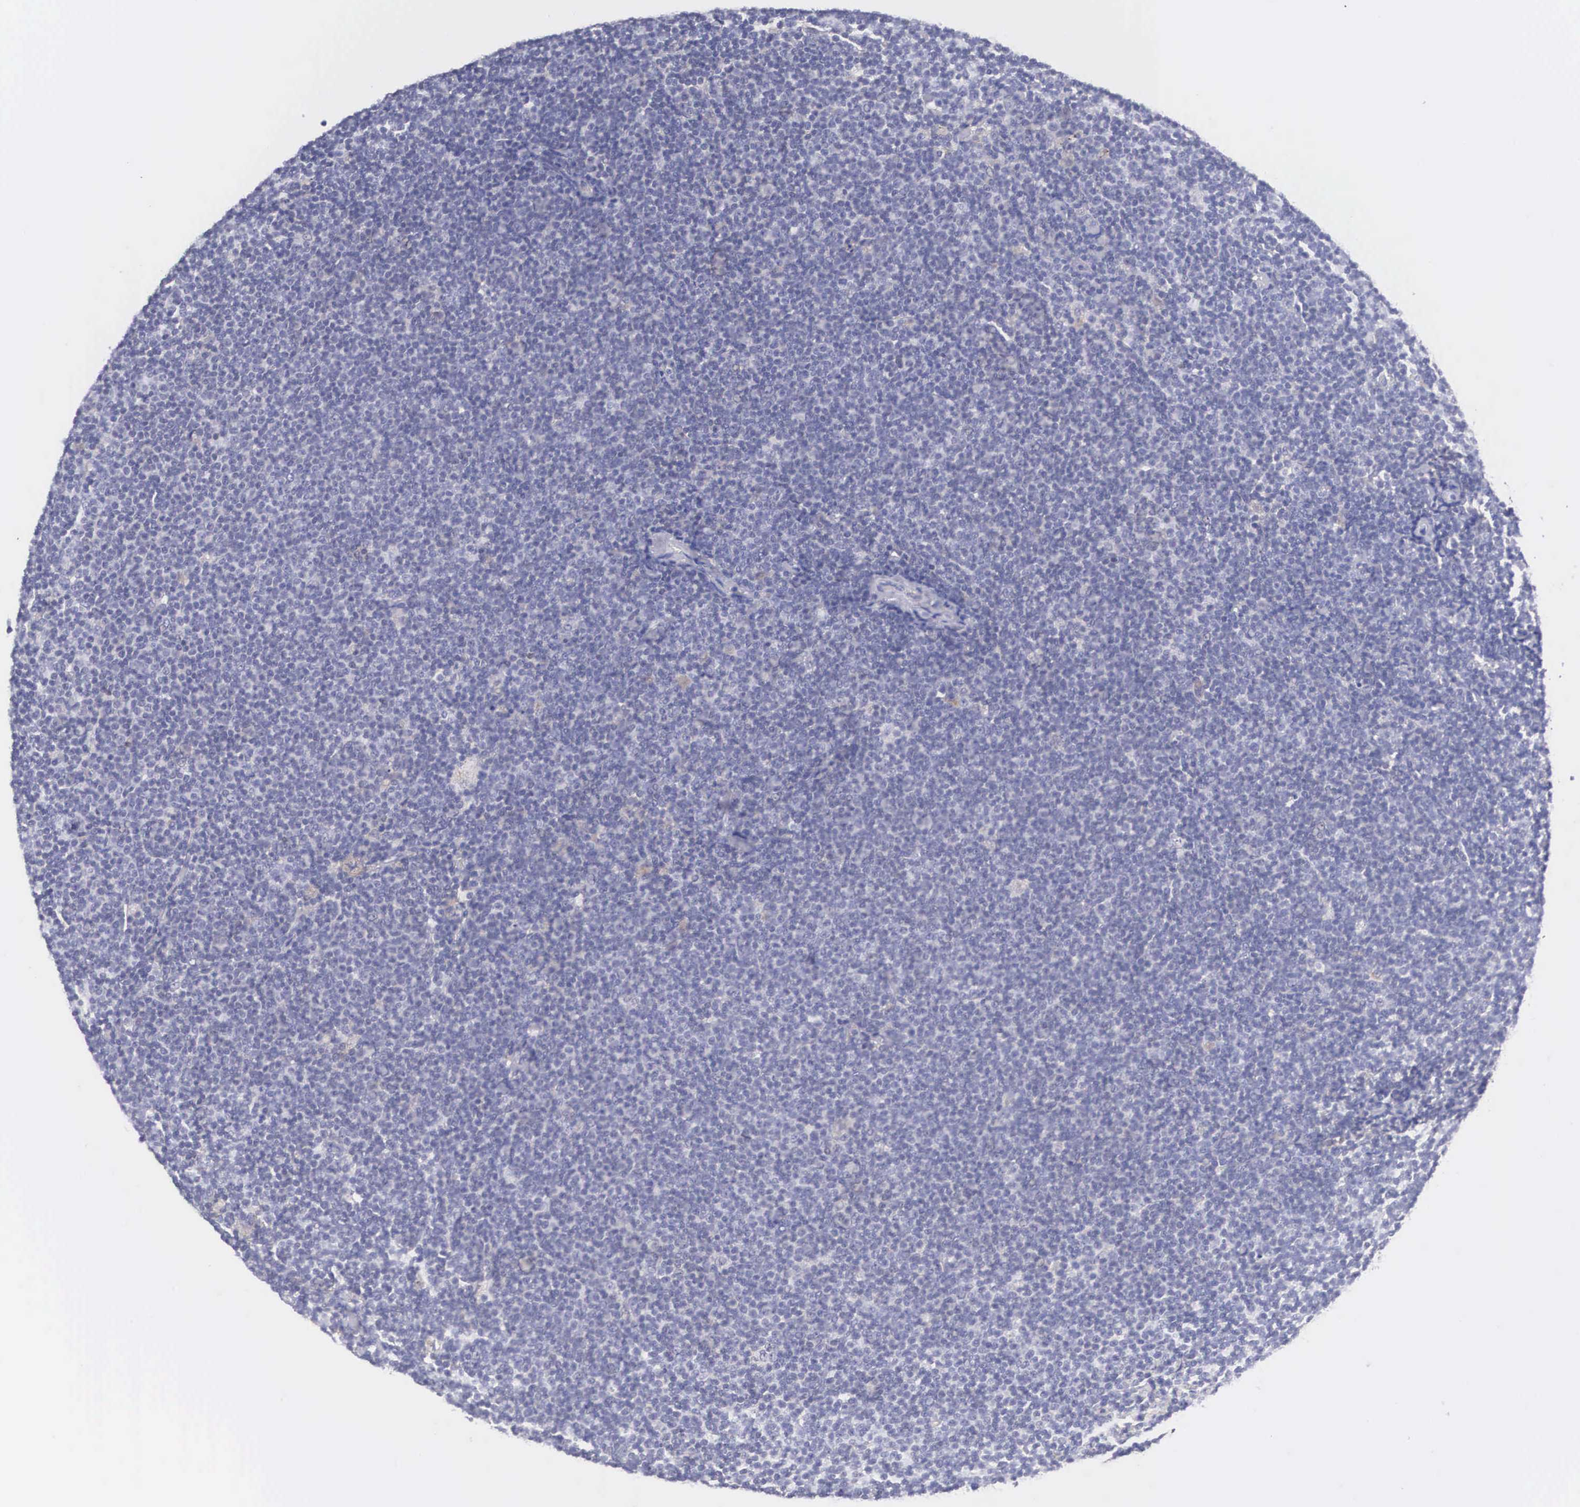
{"staining": {"intensity": "negative", "quantity": "none", "location": "none"}, "tissue": "lymphoma", "cell_type": "Tumor cells", "image_type": "cancer", "snomed": [{"axis": "morphology", "description": "Malignant lymphoma, non-Hodgkin's type, Low grade"}, {"axis": "topography", "description": "Lymph node"}], "caption": "Immunohistochemistry (IHC) photomicrograph of neoplastic tissue: human lymphoma stained with DAB (3,3'-diaminobenzidine) reveals no significant protein positivity in tumor cells.", "gene": "NR4A2", "patient": {"sex": "male", "age": 65}}